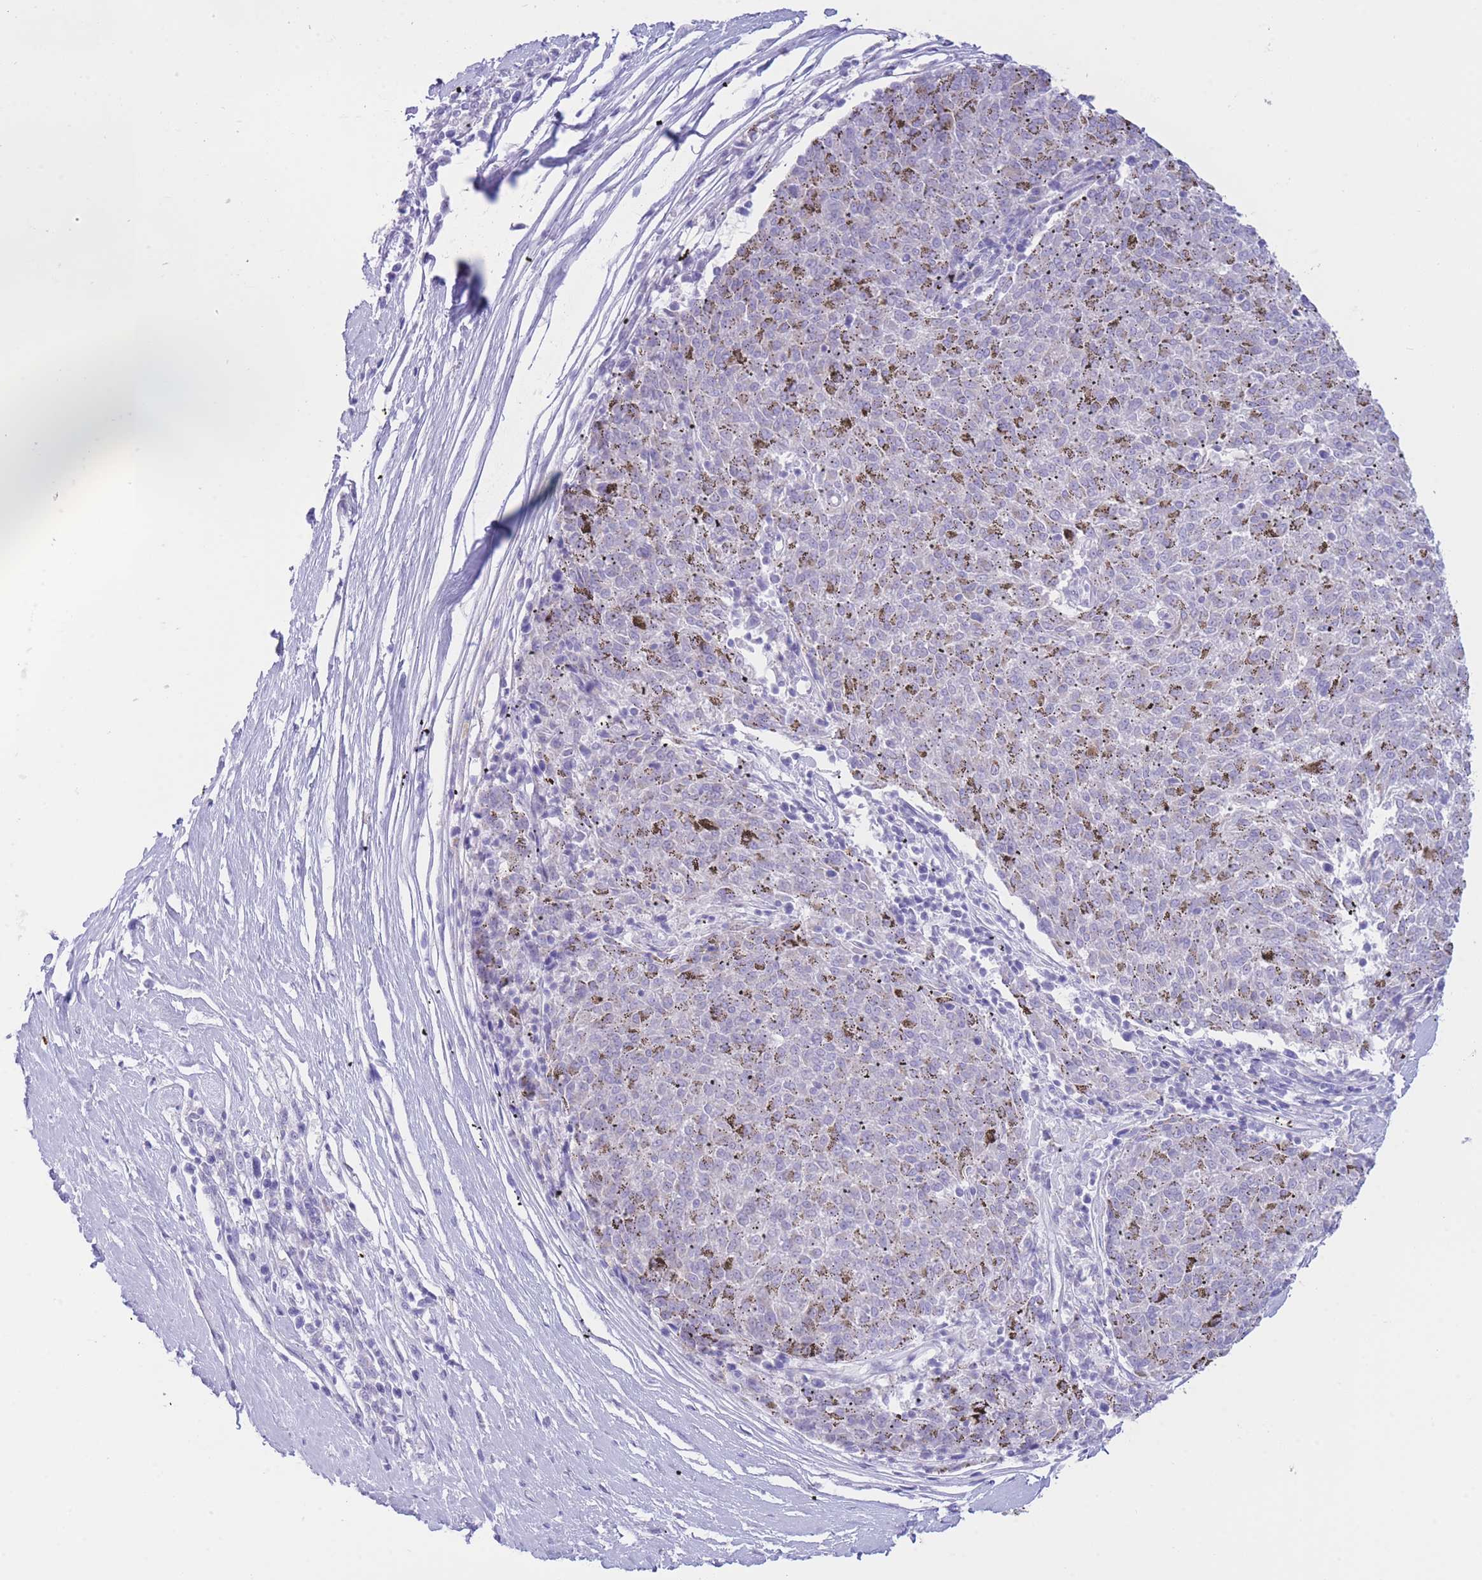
{"staining": {"intensity": "moderate", "quantity": "<25%", "location": "cytoplasmic/membranous"}, "tissue": "melanoma", "cell_type": "Tumor cells", "image_type": "cancer", "snomed": [{"axis": "morphology", "description": "Malignant melanoma, NOS"}, {"axis": "topography", "description": "Skin"}], "caption": "Tumor cells demonstrate low levels of moderate cytoplasmic/membranous staining in approximately <25% of cells in malignant melanoma.", "gene": "VWA8", "patient": {"sex": "female", "age": 72}}